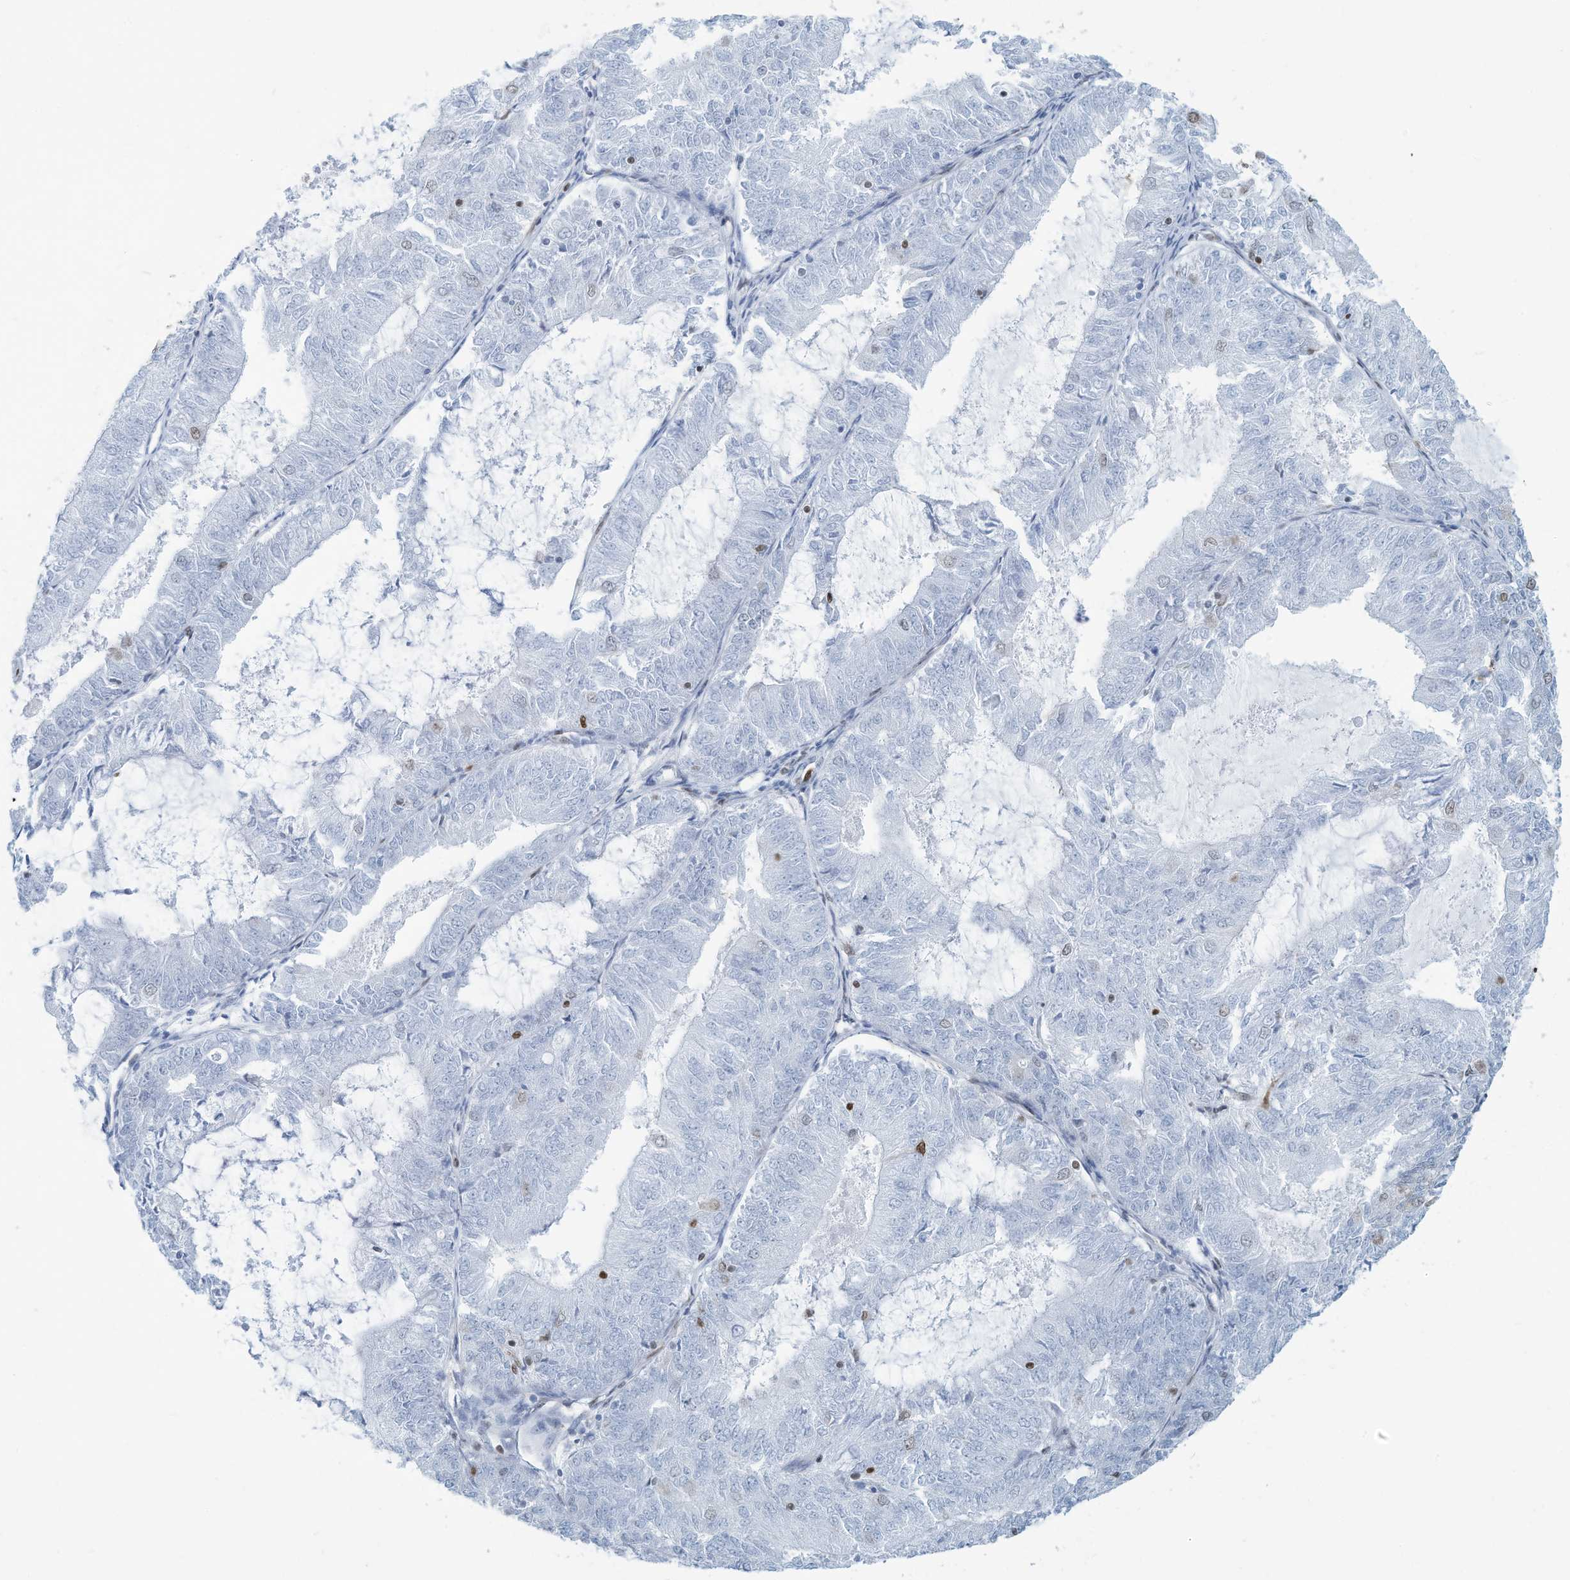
{"staining": {"intensity": "negative", "quantity": "none", "location": "none"}, "tissue": "endometrial cancer", "cell_type": "Tumor cells", "image_type": "cancer", "snomed": [{"axis": "morphology", "description": "Adenocarcinoma, NOS"}, {"axis": "topography", "description": "Endometrium"}], "caption": "IHC histopathology image of human endometrial adenocarcinoma stained for a protein (brown), which displays no positivity in tumor cells. (Stains: DAB (3,3'-diaminobenzidine) immunohistochemistry with hematoxylin counter stain, Microscopy: brightfield microscopy at high magnification).", "gene": "SARNP", "patient": {"sex": "female", "age": 57}}